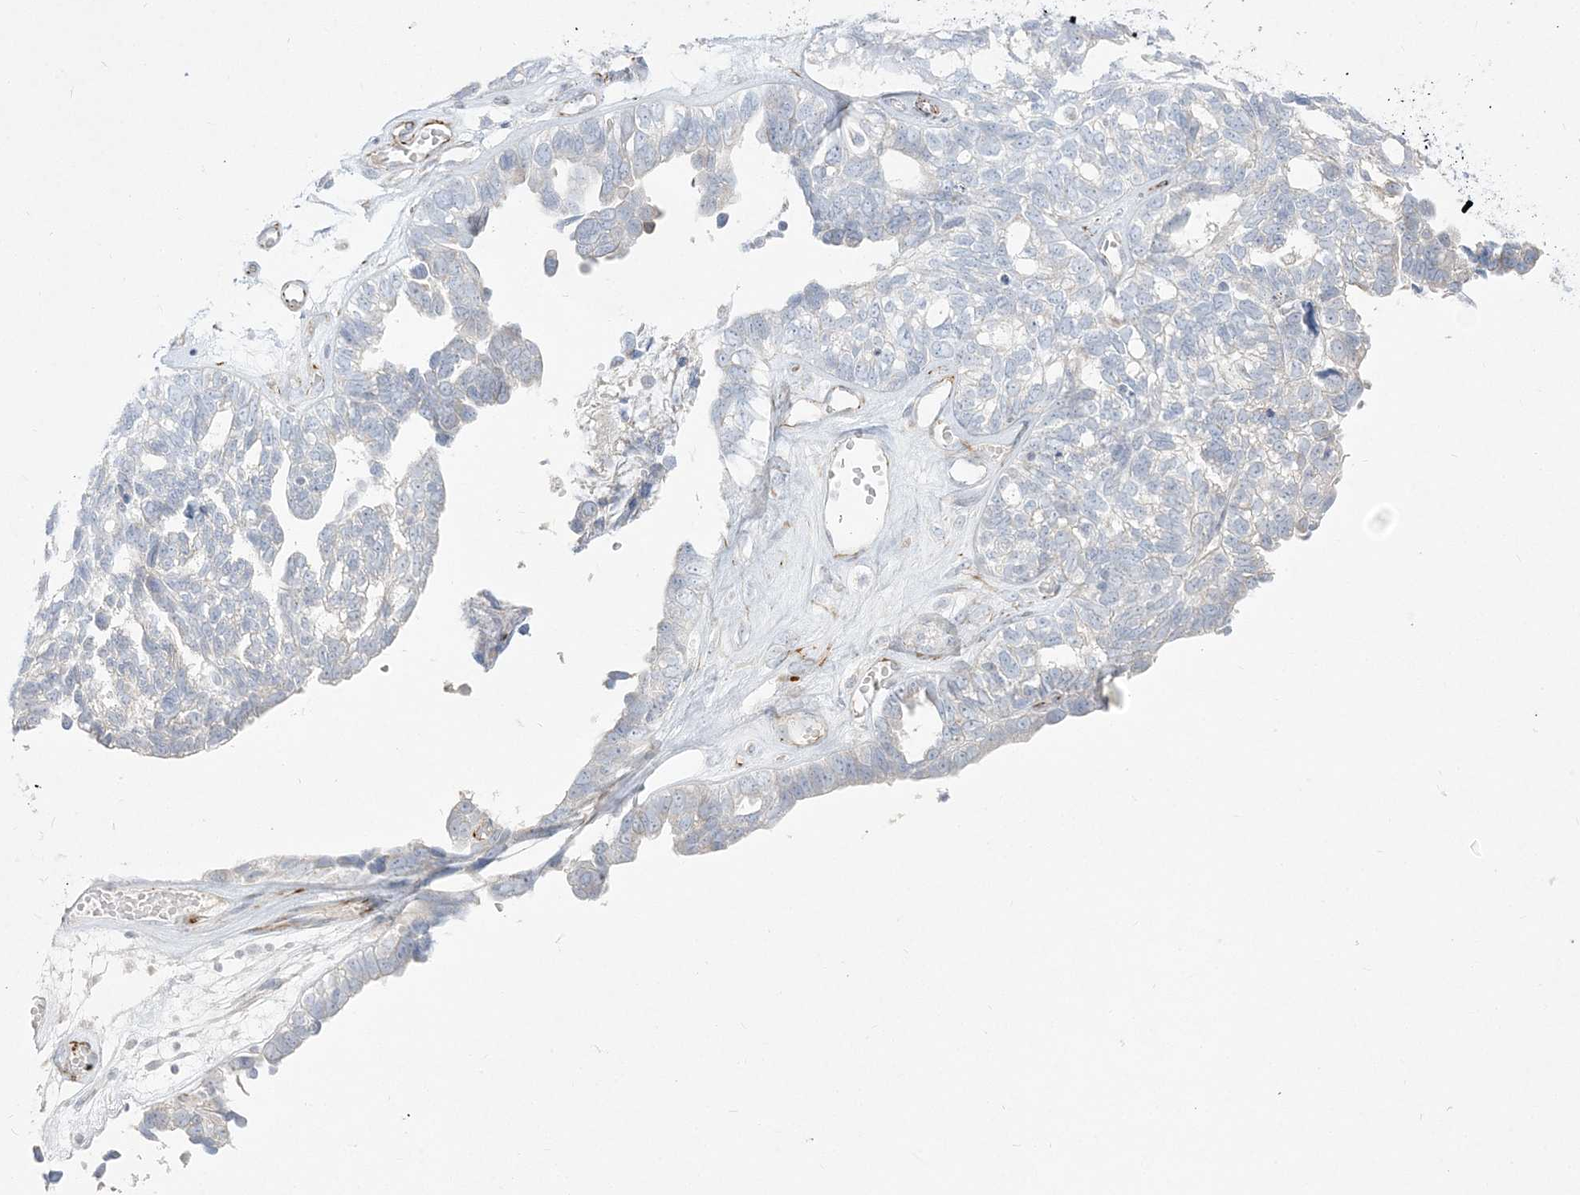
{"staining": {"intensity": "negative", "quantity": "none", "location": "none"}, "tissue": "ovarian cancer", "cell_type": "Tumor cells", "image_type": "cancer", "snomed": [{"axis": "morphology", "description": "Cystadenocarcinoma, serous, NOS"}, {"axis": "topography", "description": "Ovary"}], "caption": "The photomicrograph displays no significant expression in tumor cells of ovarian cancer.", "gene": "GPAT2", "patient": {"sex": "female", "age": 79}}